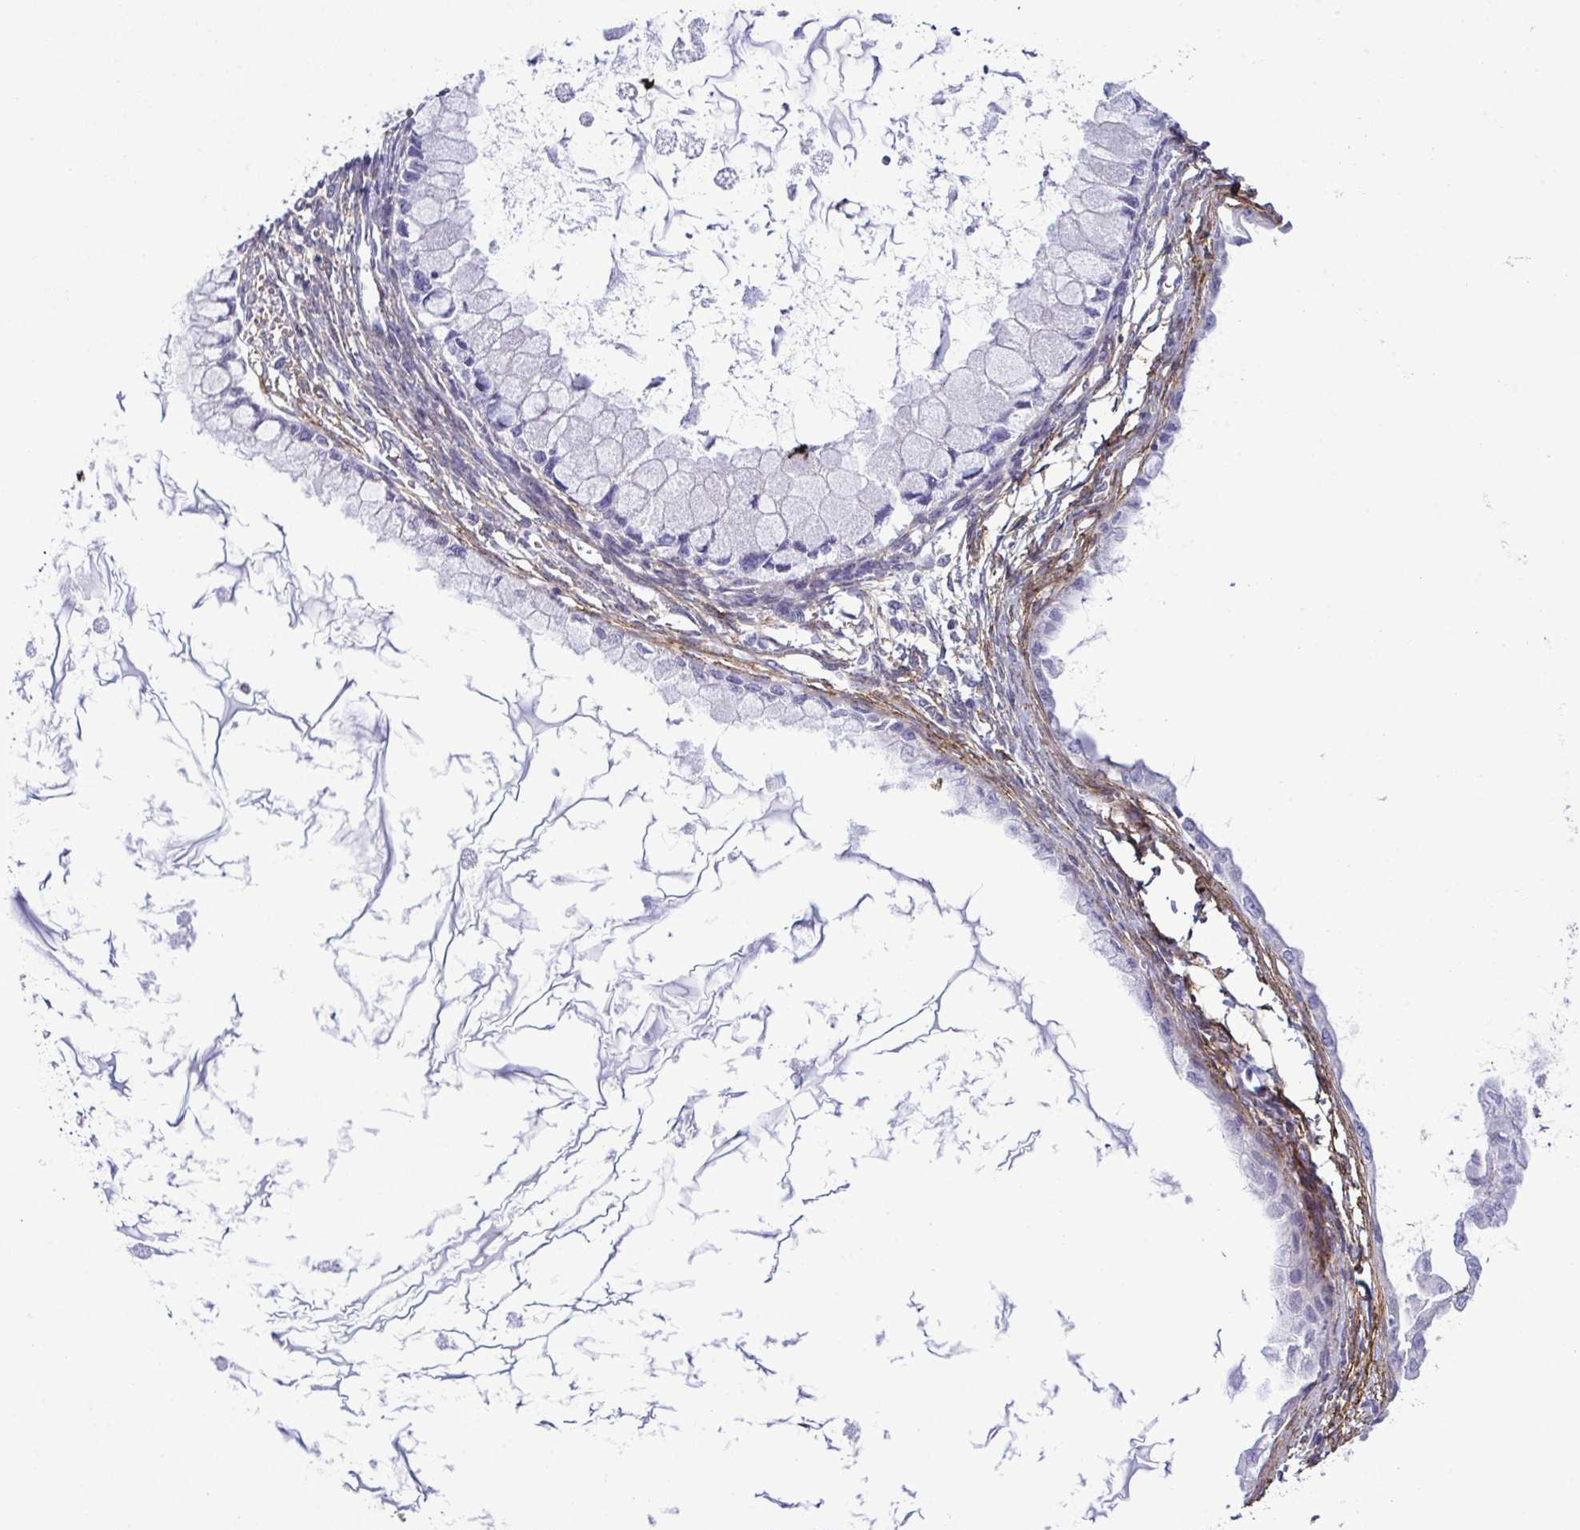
{"staining": {"intensity": "negative", "quantity": "none", "location": "none"}, "tissue": "ovarian cancer", "cell_type": "Tumor cells", "image_type": "cancer", "snomed": [{"axis": "morphology", "description": "Cystadenocarcinoma, mucinous, NOS"}, {"axis": "topography", "description": "Ovary"}], "caption": "IHC histopathology image of neoplastic tissue: mucinous cystadenocarcinoma (ovarian) stained with DAB exhibits no significant protein staining in tumor cells.", "gene": "SYNPO2L", "patient": {"sex": "female", "age": 34}}